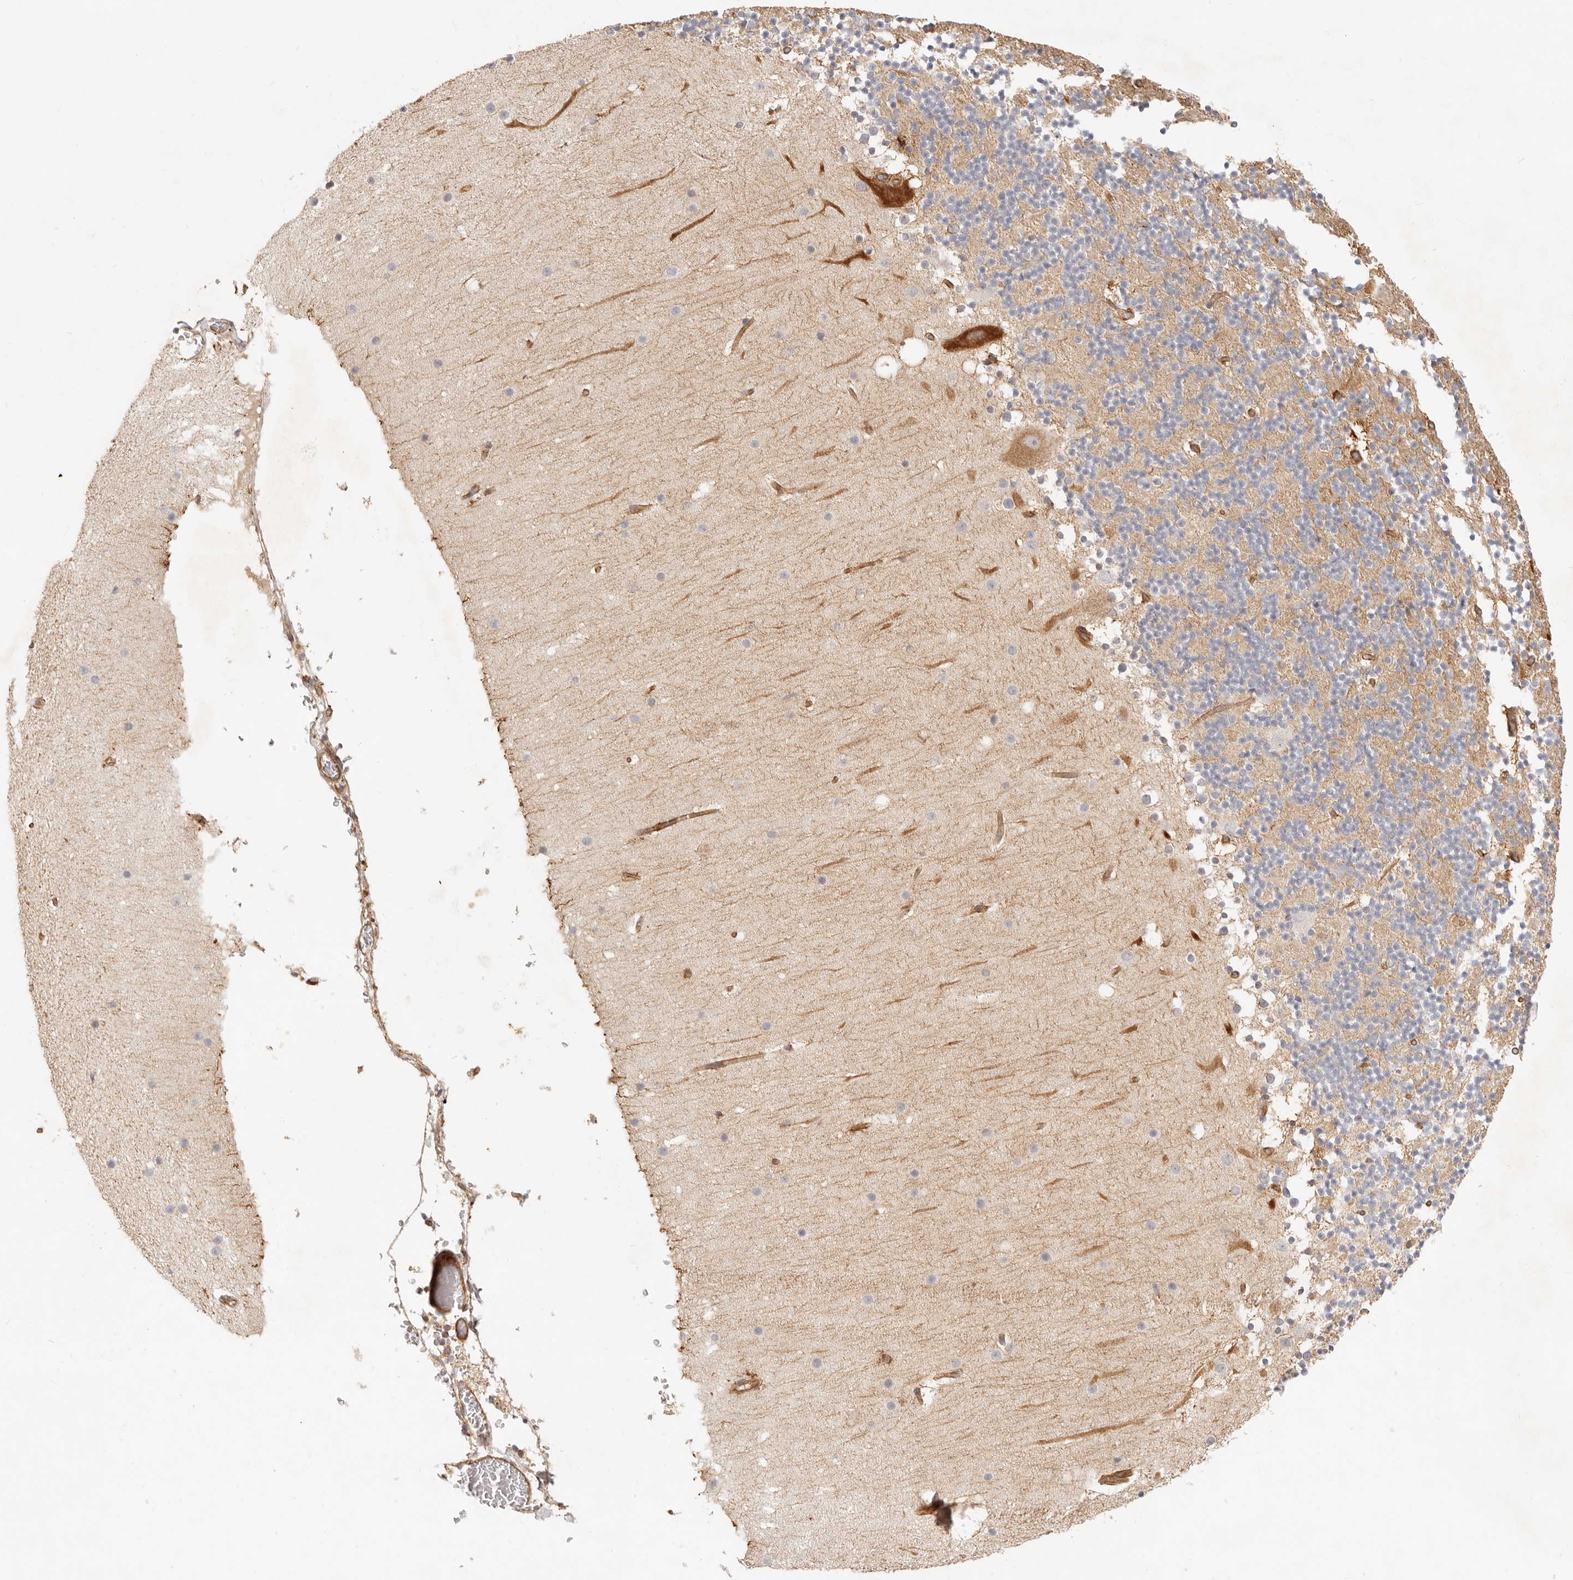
{"staining": {"intensity": "negative", "quantity": "none", "location": "none"}, "tissue": "cerebellum", "cell_type": "Cells in granular layer", "image_type": "normal", "snomed": [{"axis": "morphology", "description": "Normal tissue, NOS"}, {"axis": "topography", "description": "Cerebellum"}], "caption": "DAB immunohistochemical staining of unremarkable human cerebellum reveals no significant expression in cells in granular layer.", "gene": "UFSP1", "patient": {"sex": "male", "age": 57}}